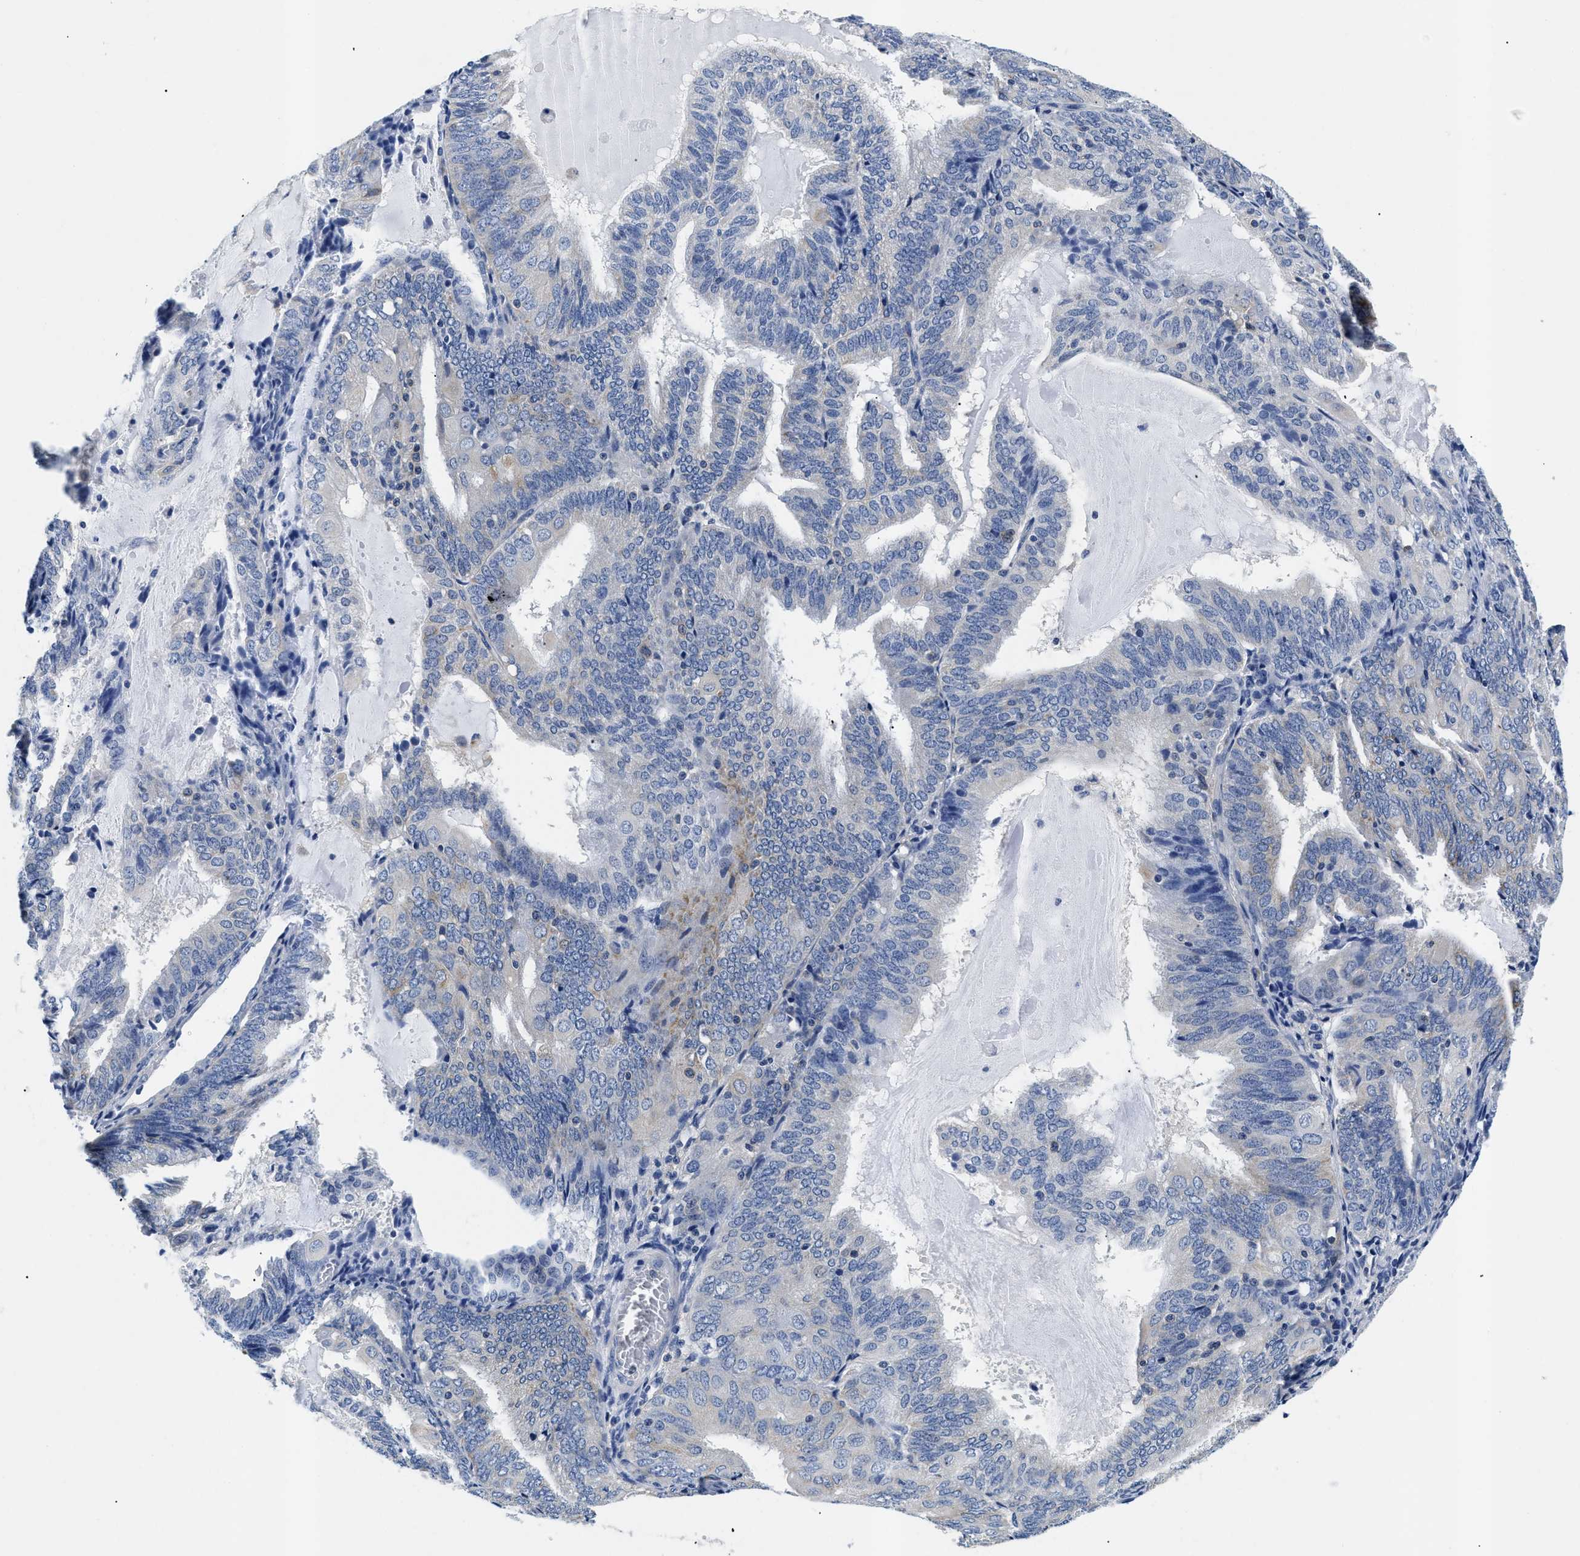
{"staining": {"intensity": "negative", "quantity": "none", "location": "none"}, "tissue": "endometrial cancer", "cell_type": "Tumor cells", "image_type": "cancer", "snomed": [{"axis": "morphology", "description": "Adenocarcinoma, NOS"}, {"axis": "topography", "description": "Endometrium"}], "caption": "Immunohistochemistry histopathology image of neoplastic tissue: human endometrial adenocarcinoma stained with DAB (3,3'-diaminobenzidine) exhibits no significant protein positivity in tumor cells.", "gene": "MEA1", "patient": {"sex": "female", "age": 81}}